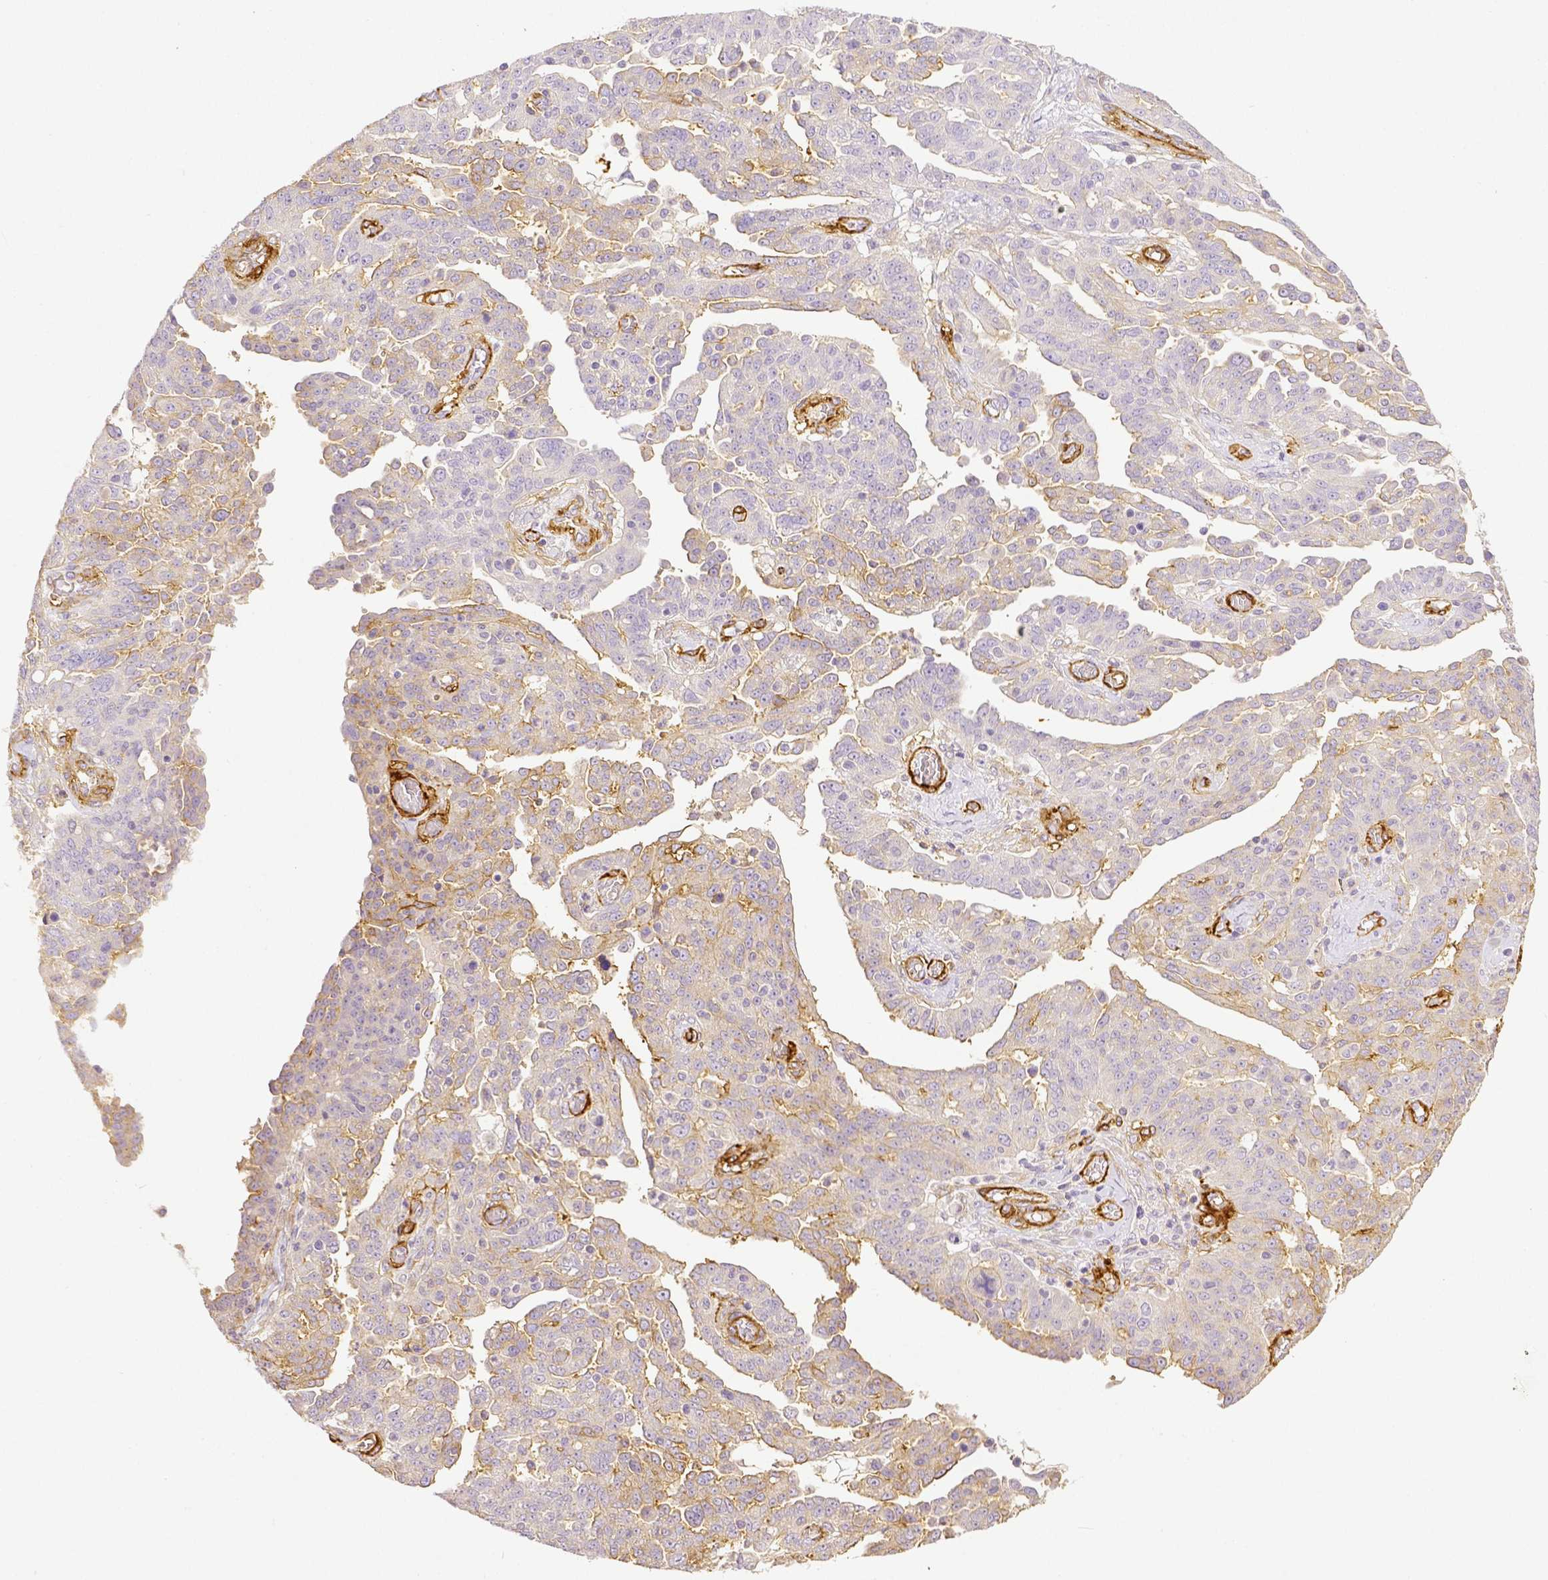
{"staining": {"intensity": "negative", "quantity": "none", "location": "none"}, "tissue": "ovarian cancer", "cell_type": "Tumor cells", "image_type": "cancer", "snomed": [{"axis": "morphology", "description": "Cystadenocarcinoma, serous, NOS"}, {"axis": "topography", "description": "Ovary"}], "caption": "This is an immunohistochemistry histopathology image of serous cystadenocarcinoma (ovarian). There is no expression in tumor cells.", "gene": "THY1", "patient": {"sex": "female", "age": 67}}